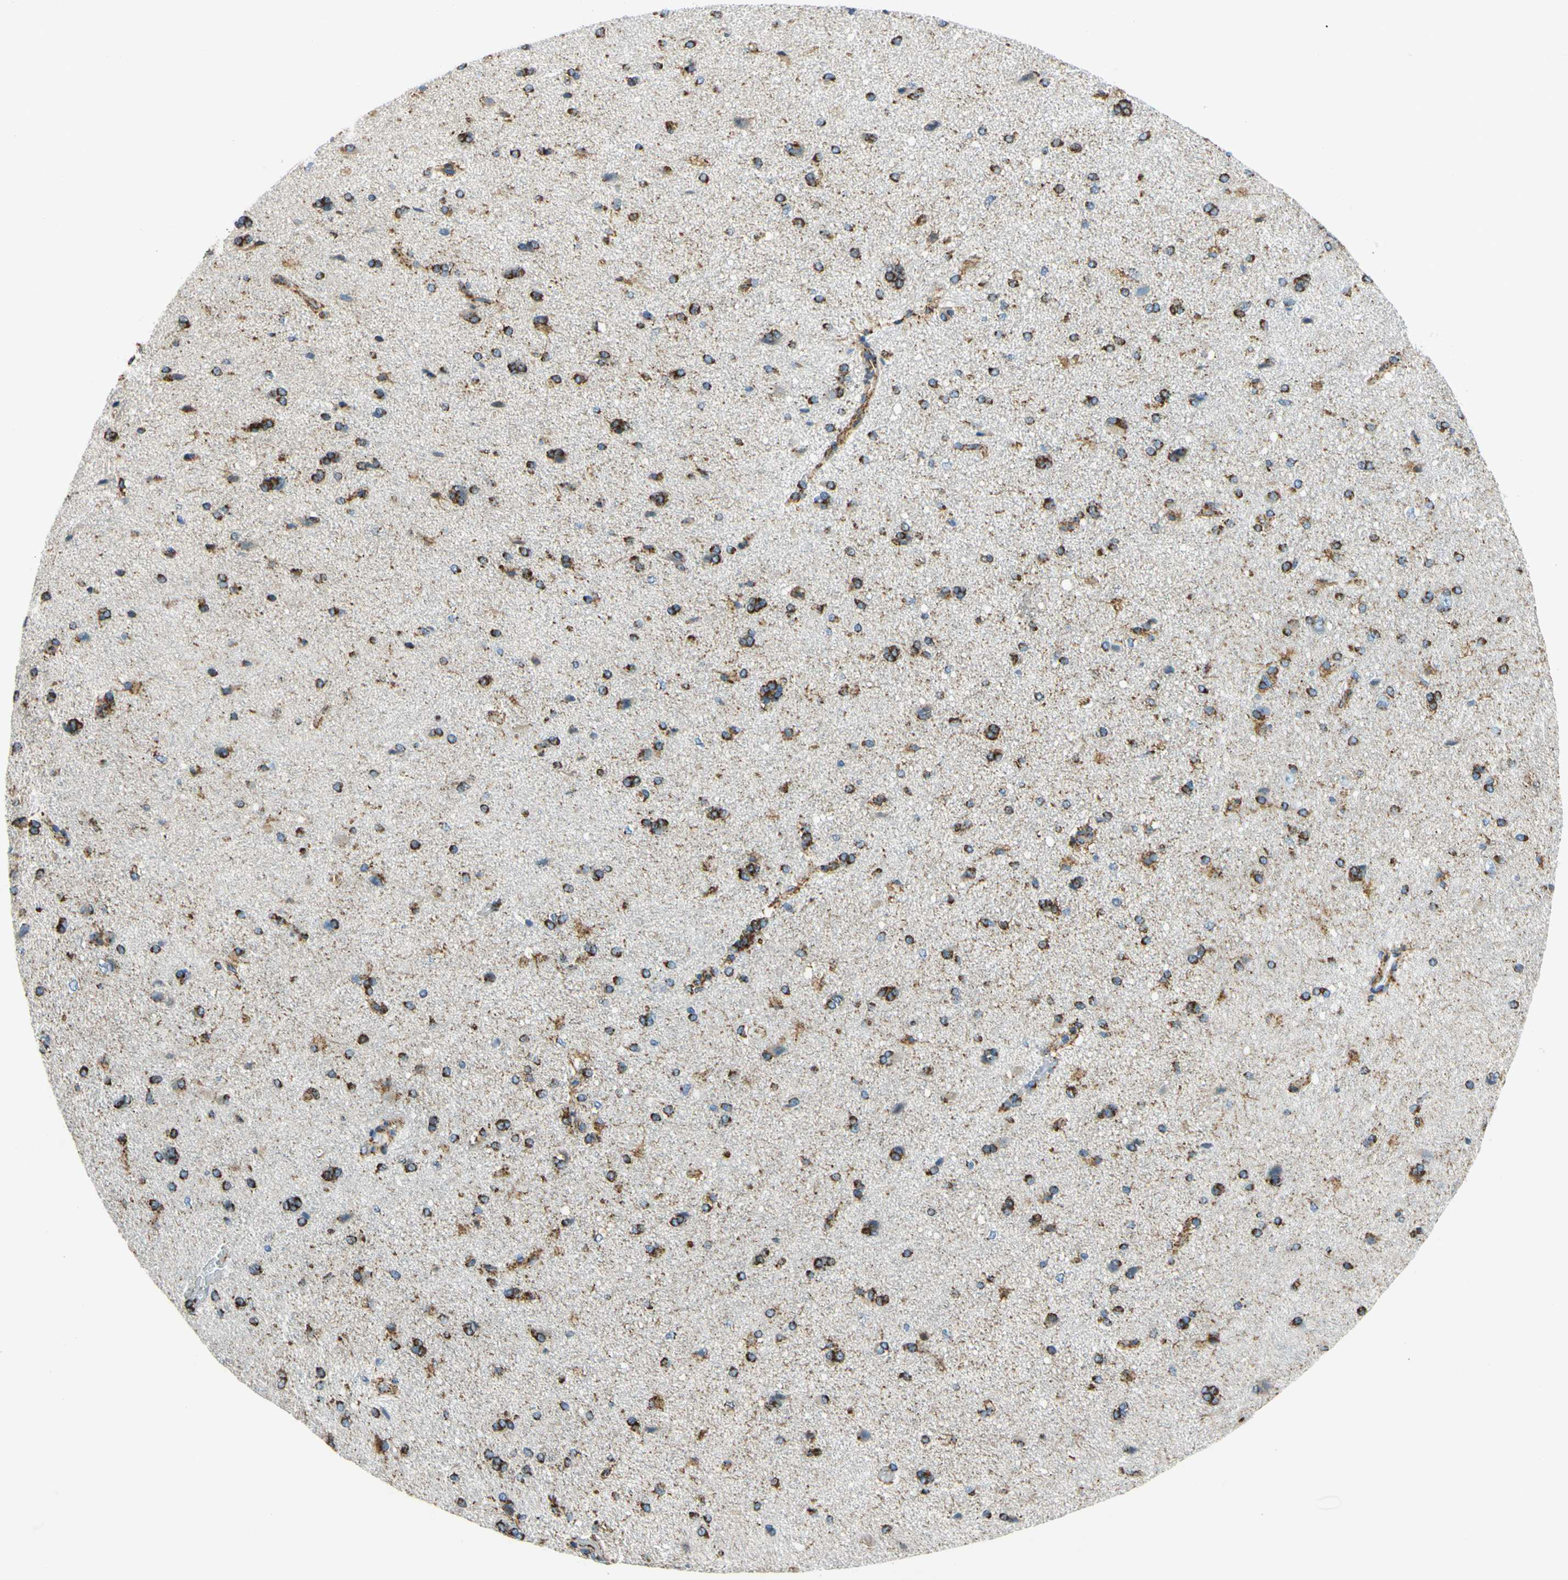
{"staining": {"intensity": "moderate", "quantity": ">75%", "location": "cytoplasmic/membranous"}, "tissue": "cerebral cortex", "cell_type": "Endothelial cells", "image_type": "normal", "snomed": [{"axis": "morphology", "description": "Normal tissue, NOS"}, {"axis": "topography", "description": "Cerebral cortex"}], "caption": "Endothelial cells show medium levels of moderate cytoplasmic/membranous expression in approximately >75% of cells in normal cerebral cortex. (brown staining indicates protein expression, while blue staining denotes nuclei).", "gene": "MAVS", "patient": {"sex": "male", "age": 62}}